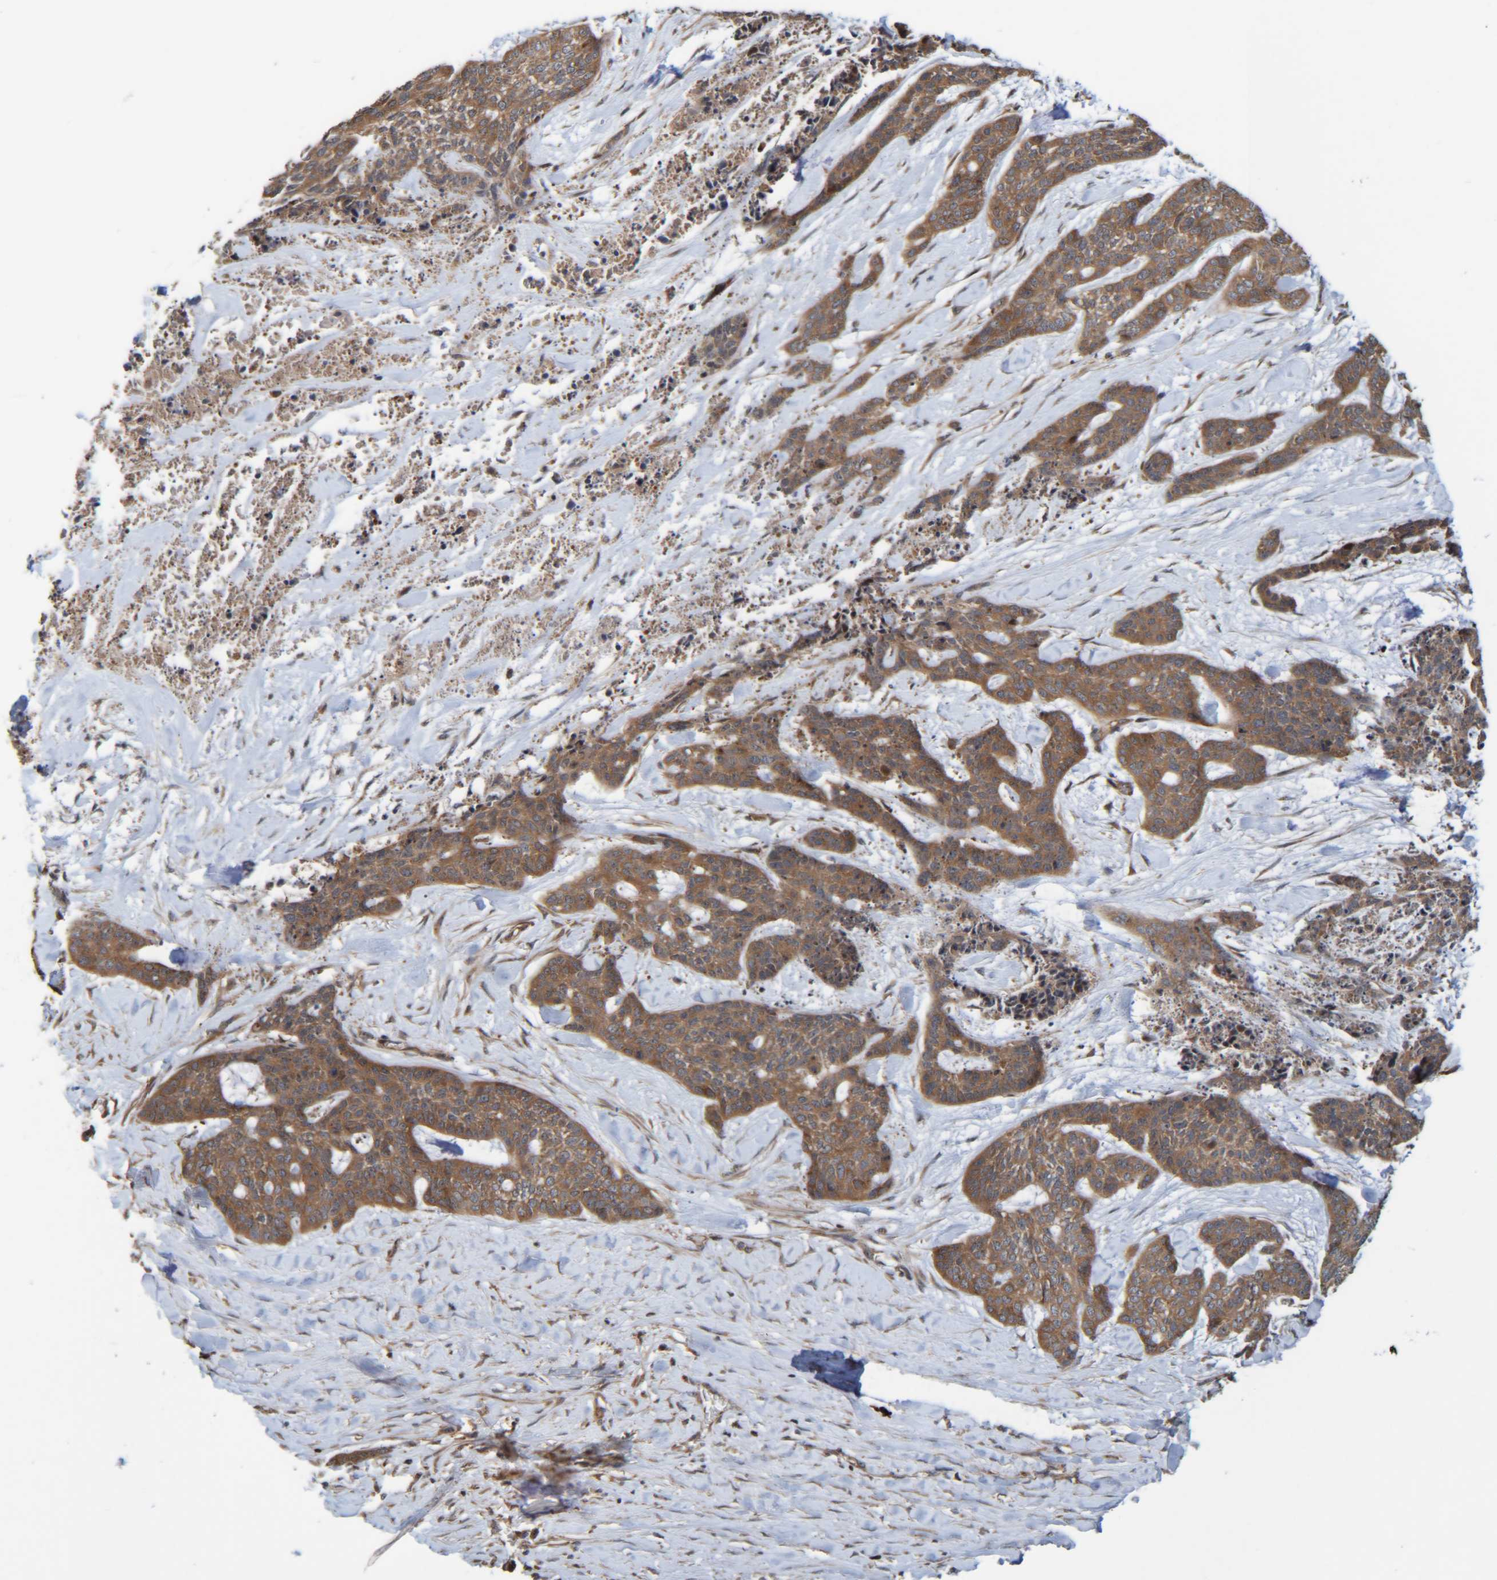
{"staining": {"intensity": "moderate", "quantity": ">75%", "location": "cytoplasmic/membranous"}, "tissue": "skin cancer", "cell_type": "Tumor cells", "image_type": "cancer", "snomed": [{"axis": "morphology", "description": "Basal cell carcinoma"}, {"axis": "topography", "description": "Skin"}], "caption": "DAB (3,3'-diaminobenzidine) immunohistochemical staining of basal cell carcinoma (skin) demonstrates moderate cytoplasmic/membranous protein staining in about >75% of tumor cells.", "gene": "CCDC57", "patient": {"sex": "female", "age": 64}}